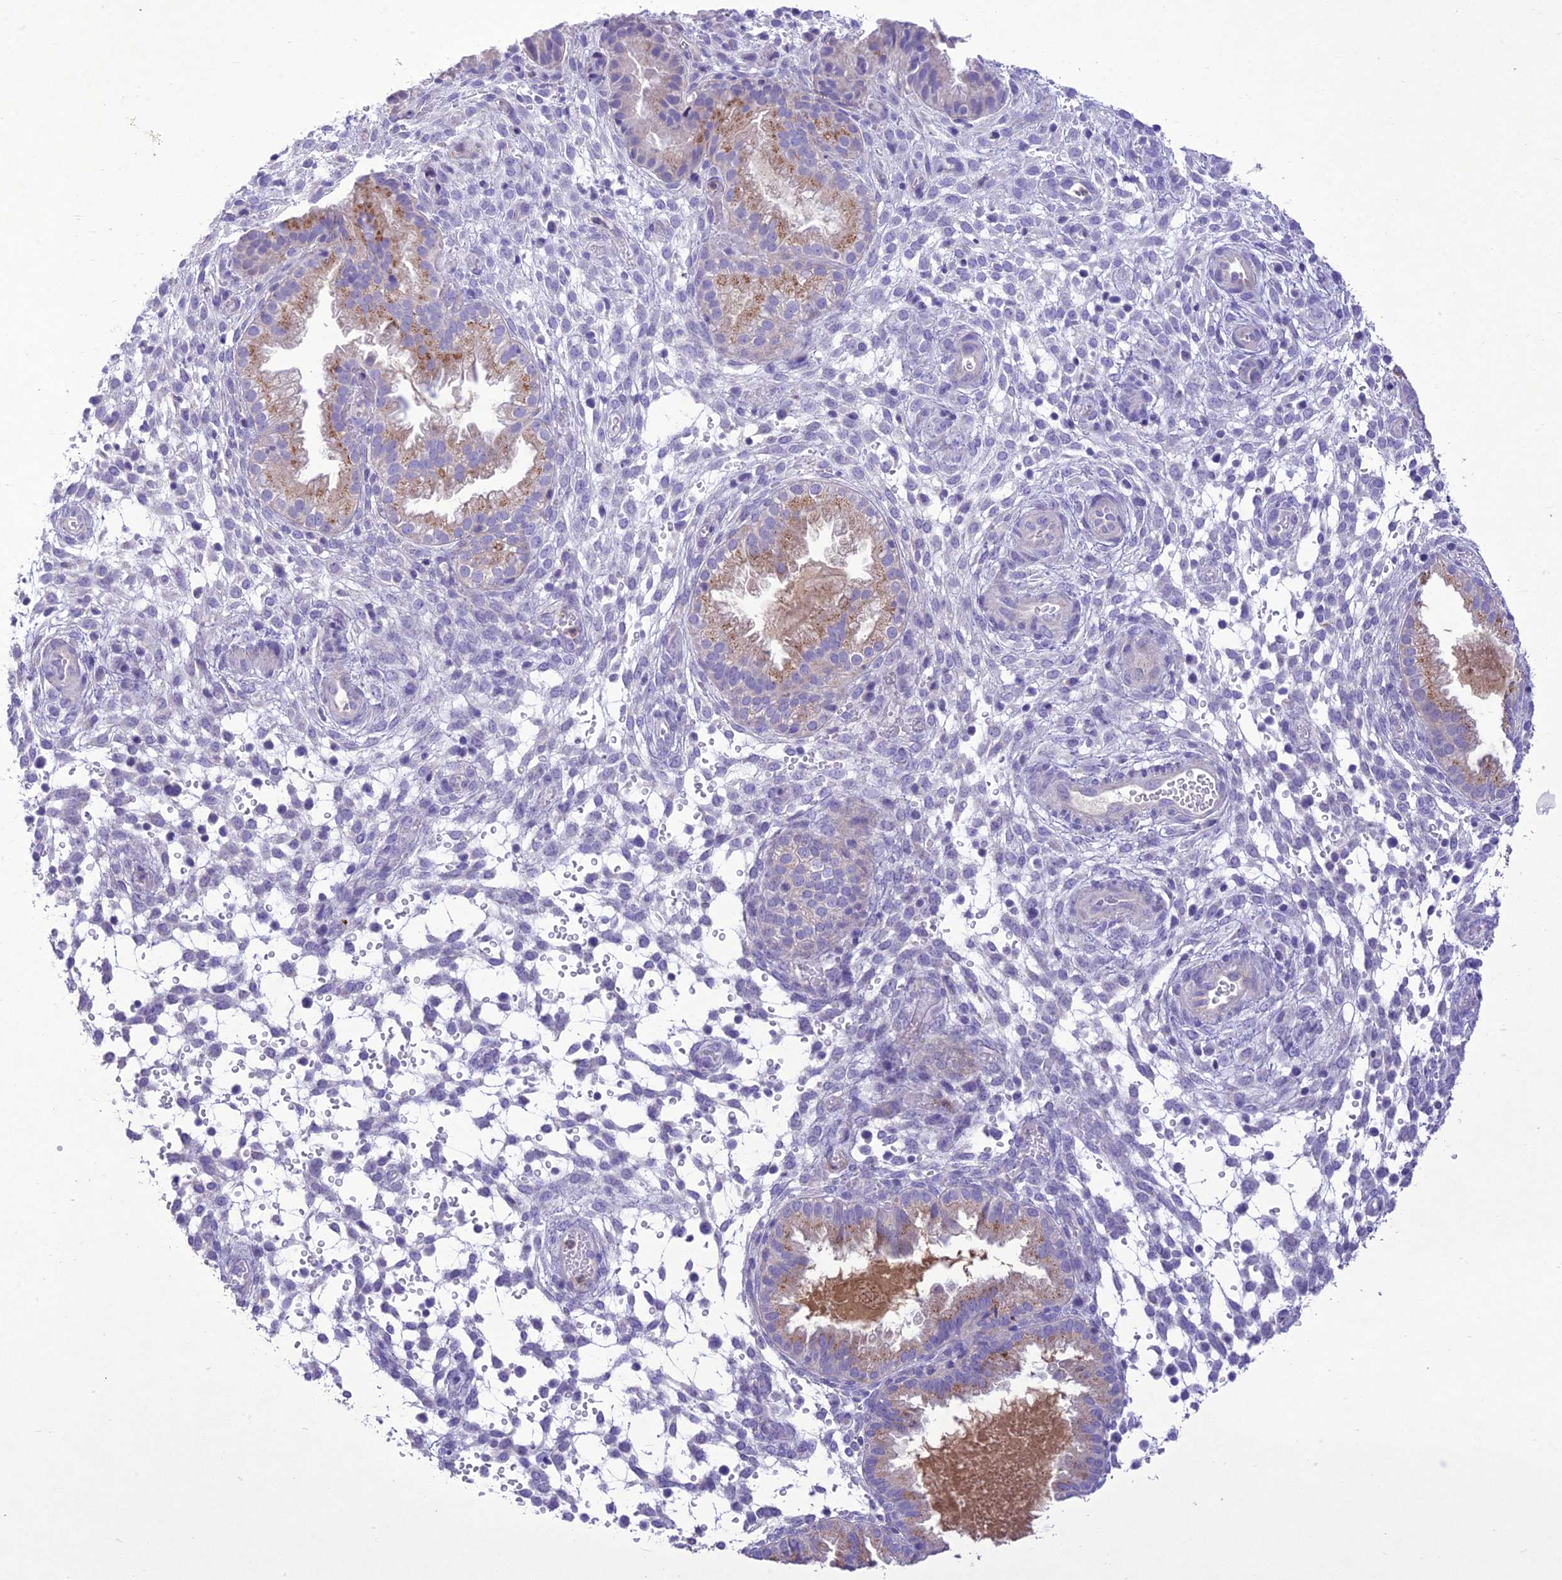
{"staining": {"intensity": "negative", "quantity": "none", "location": "none"}, "tissue": "endometrium", "cell_type": "Cells in endometrial stroma", "image_type": "normal", "snomed": [{"axis": "morphology", "description": "Normal tissue, NOS"}, {"axis": "topography", "description": "Endometrium"}], "caption": "There is no significant expression in cells in endometrial stroma of endometrium. (Stains: DAB immunohistochemistry (IHC) with hematoxylin counter stain, Microscopy: brightfield microscopy at high magnification).", "gene": "SLC13A5", "patient": {"sex": "female", "age": 33}}